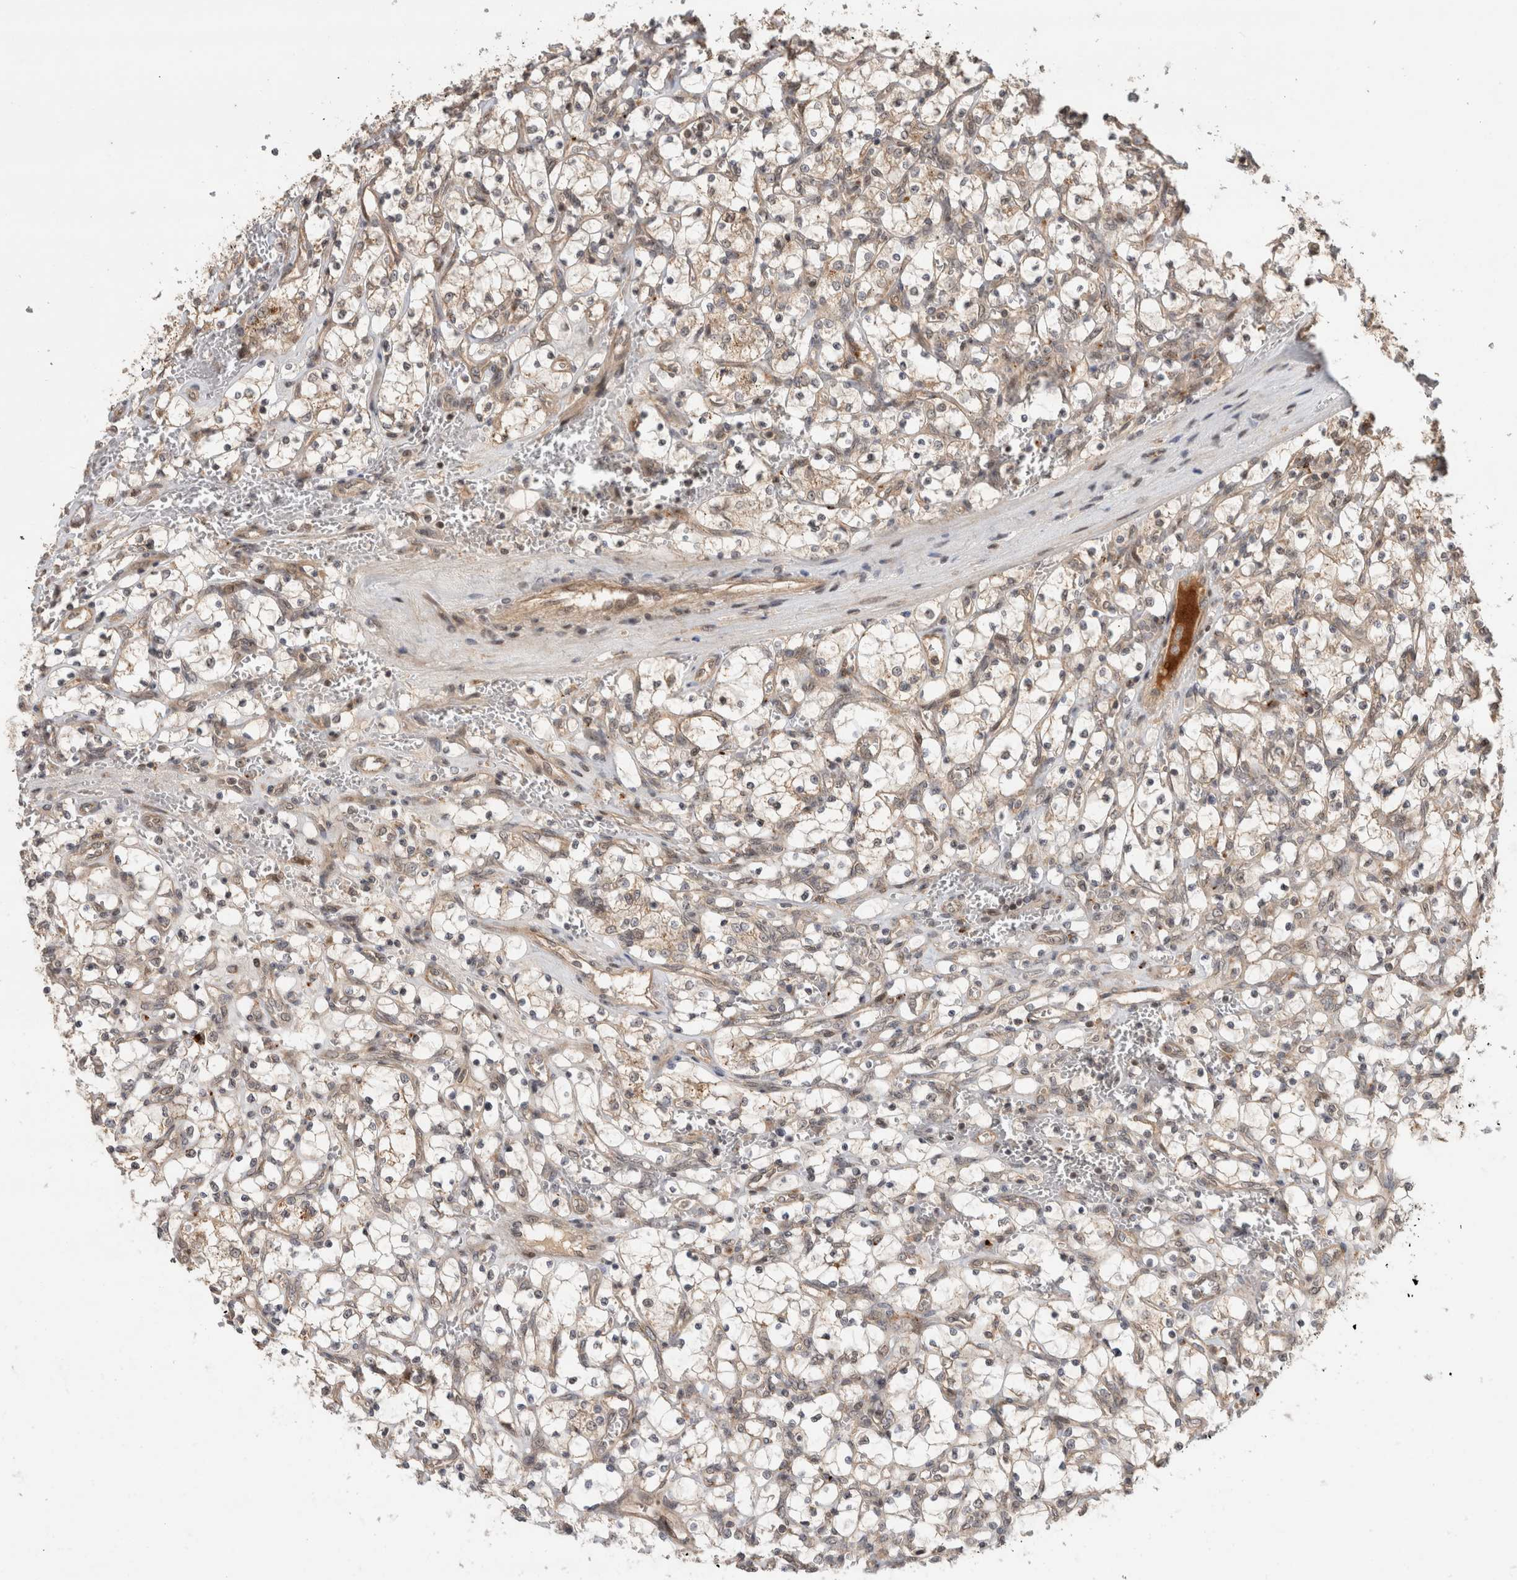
{"staining": {"intensity": "weak", "quantity": ">75%", "location": "cytoplasmic/membranous"}, "tissue": "renal cancer", "cell_type": "Tumor cells", "image_type": "cancer", "snomed": [{"axis": "morphology", "description": "Adenocarcinoma, NOS"}, {"axis": "topography", "description": "Kidney"}], "caption": "Human renal cancer stained for a protein (brown) shows weak cytoplasmic/membranous positive staining in about >75% of tumor cells.", "gene": "PITPNC1", "patient": {"sex": "female", "age": 69}}